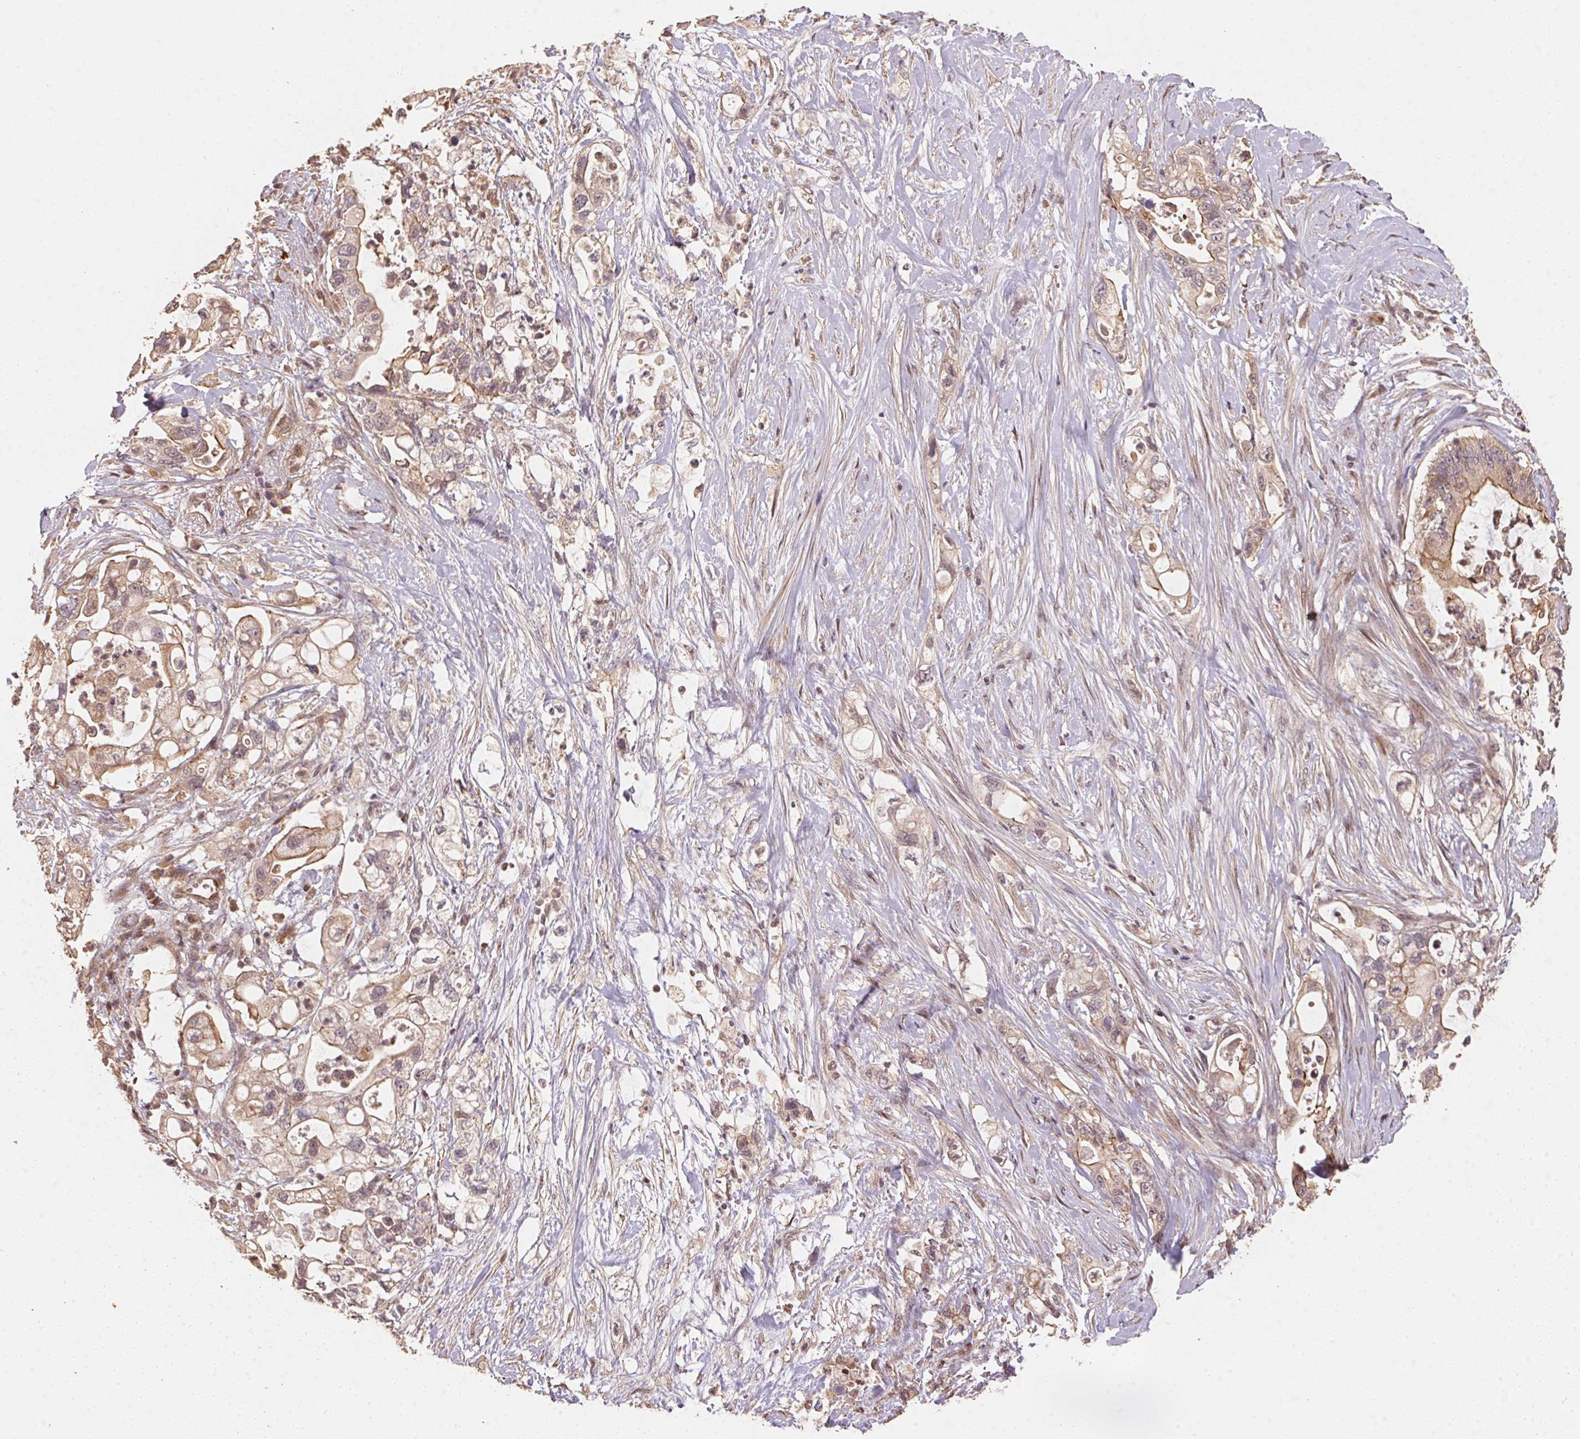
{"staining": {"intensity": "weak", "quantity": "25%-75%", "location": "cytoplasmic/membranous"}, "tissue": "pancreatic cancer", "cell_type": "Tumor cells", "image_type": "cancer", "snomed": [{"axis": "morphology", "description": "Adenocarcinoma, NOS"}, {"axis": "topography", "description": "Pancreas"}], "caption": "About 25%-75% of tumor cells in human pancreatic cancer reveal weak cytoplasmic/membranous protein expression as visualized by brown immunohistochemical staining.", "gene": "TMEM222", "patient": {"sex": "female", "age": 72}}